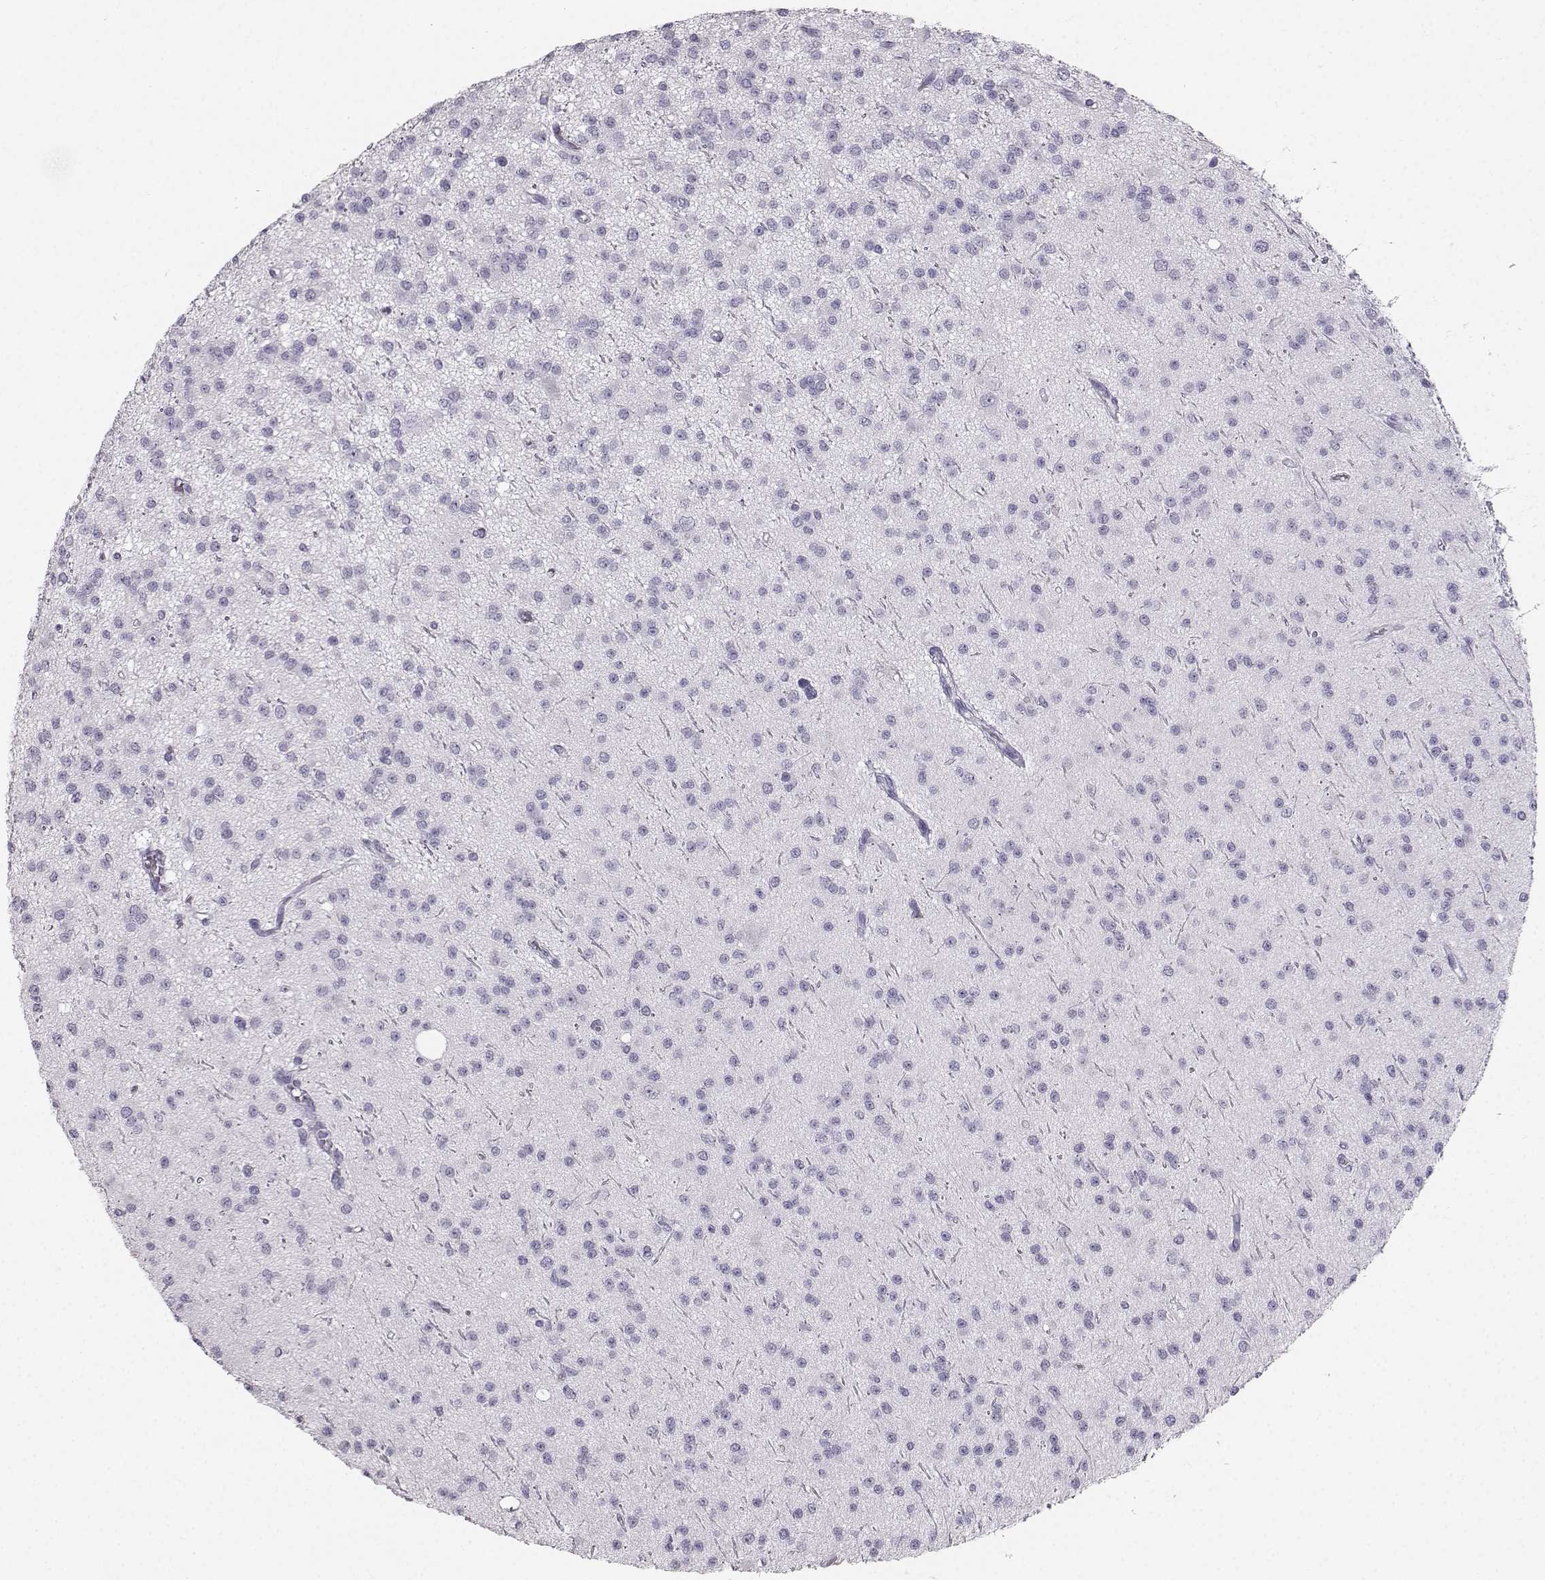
{"staining": {"intensity": "negative", "quantity": "none", "location": "none"}, "tissue": "glioma", "cell_type": "Tumor cells", "image_type": "cancer", "snomed": [{"axis": "morphology", "description": "Glioma, malignant, Low grade"}, {"axis": "topography", "description": "Brain"}], "caption": "IHC of glioma reveals no expression in tumor cells.", "gene": "CASR", "patient": {"sex": "male", "age": 27}}